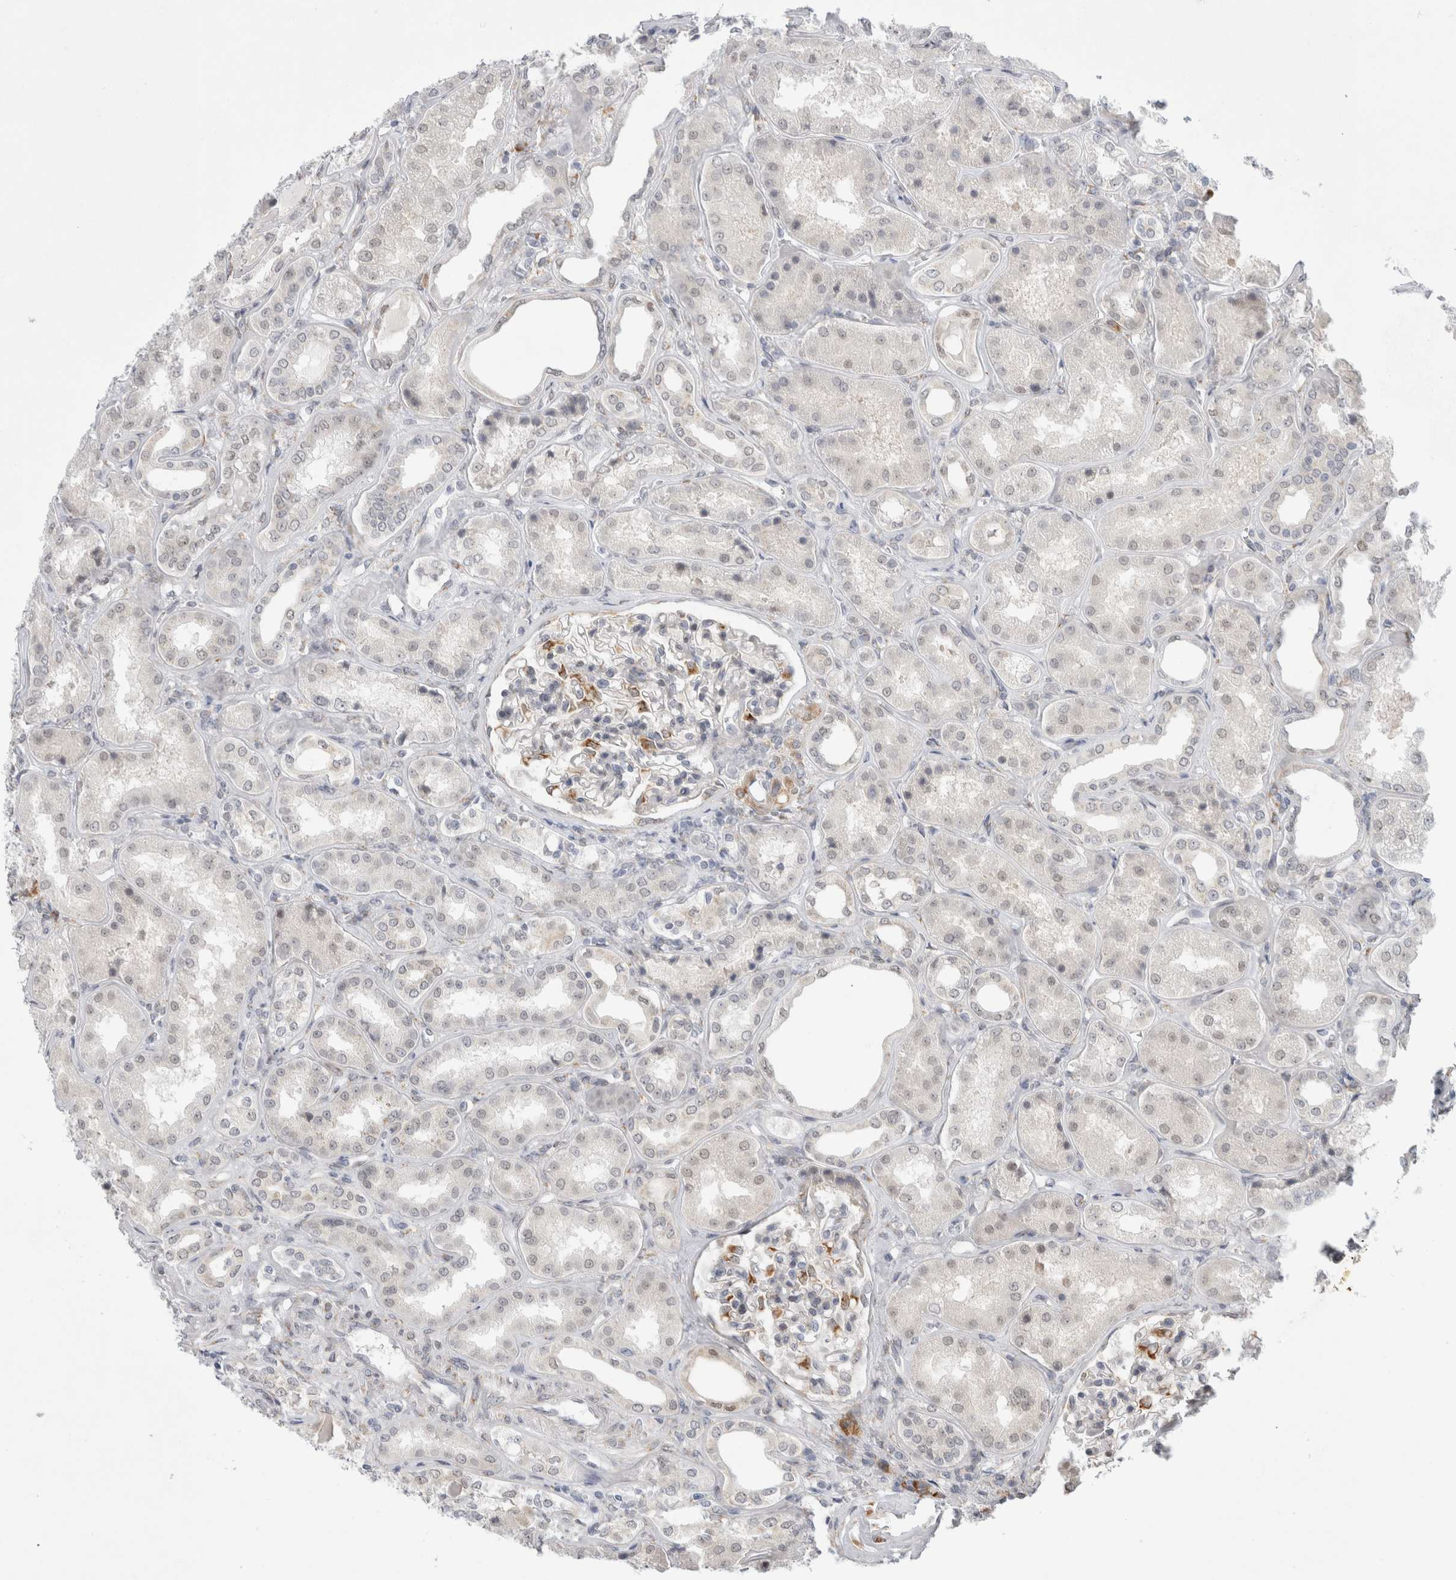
{"staining": {"intensity": "moderate", "quantity": "25%-75%", "location": "cytoplasmic/membranous"}, "tissue": "kidney", "cell_type": "Cells in glomeruli", "image_type": "normal", "snomed": [{"axis": "morphology", "description": "Normal tissue, NOS"}, {"axis": "topography", "description": "Kidney"}], "caption": "High-power microscopy captured an immunohistochemistry histopathology image of benign kidney, revealing moderate cytoplasmic/membranous expression in approximately 25%-75% of cells in glomeruli. (IHC, brightfield microscopy, high magnification).", "gene": "TRMT1L", "patient": {"sex": "female", "age": 56}}